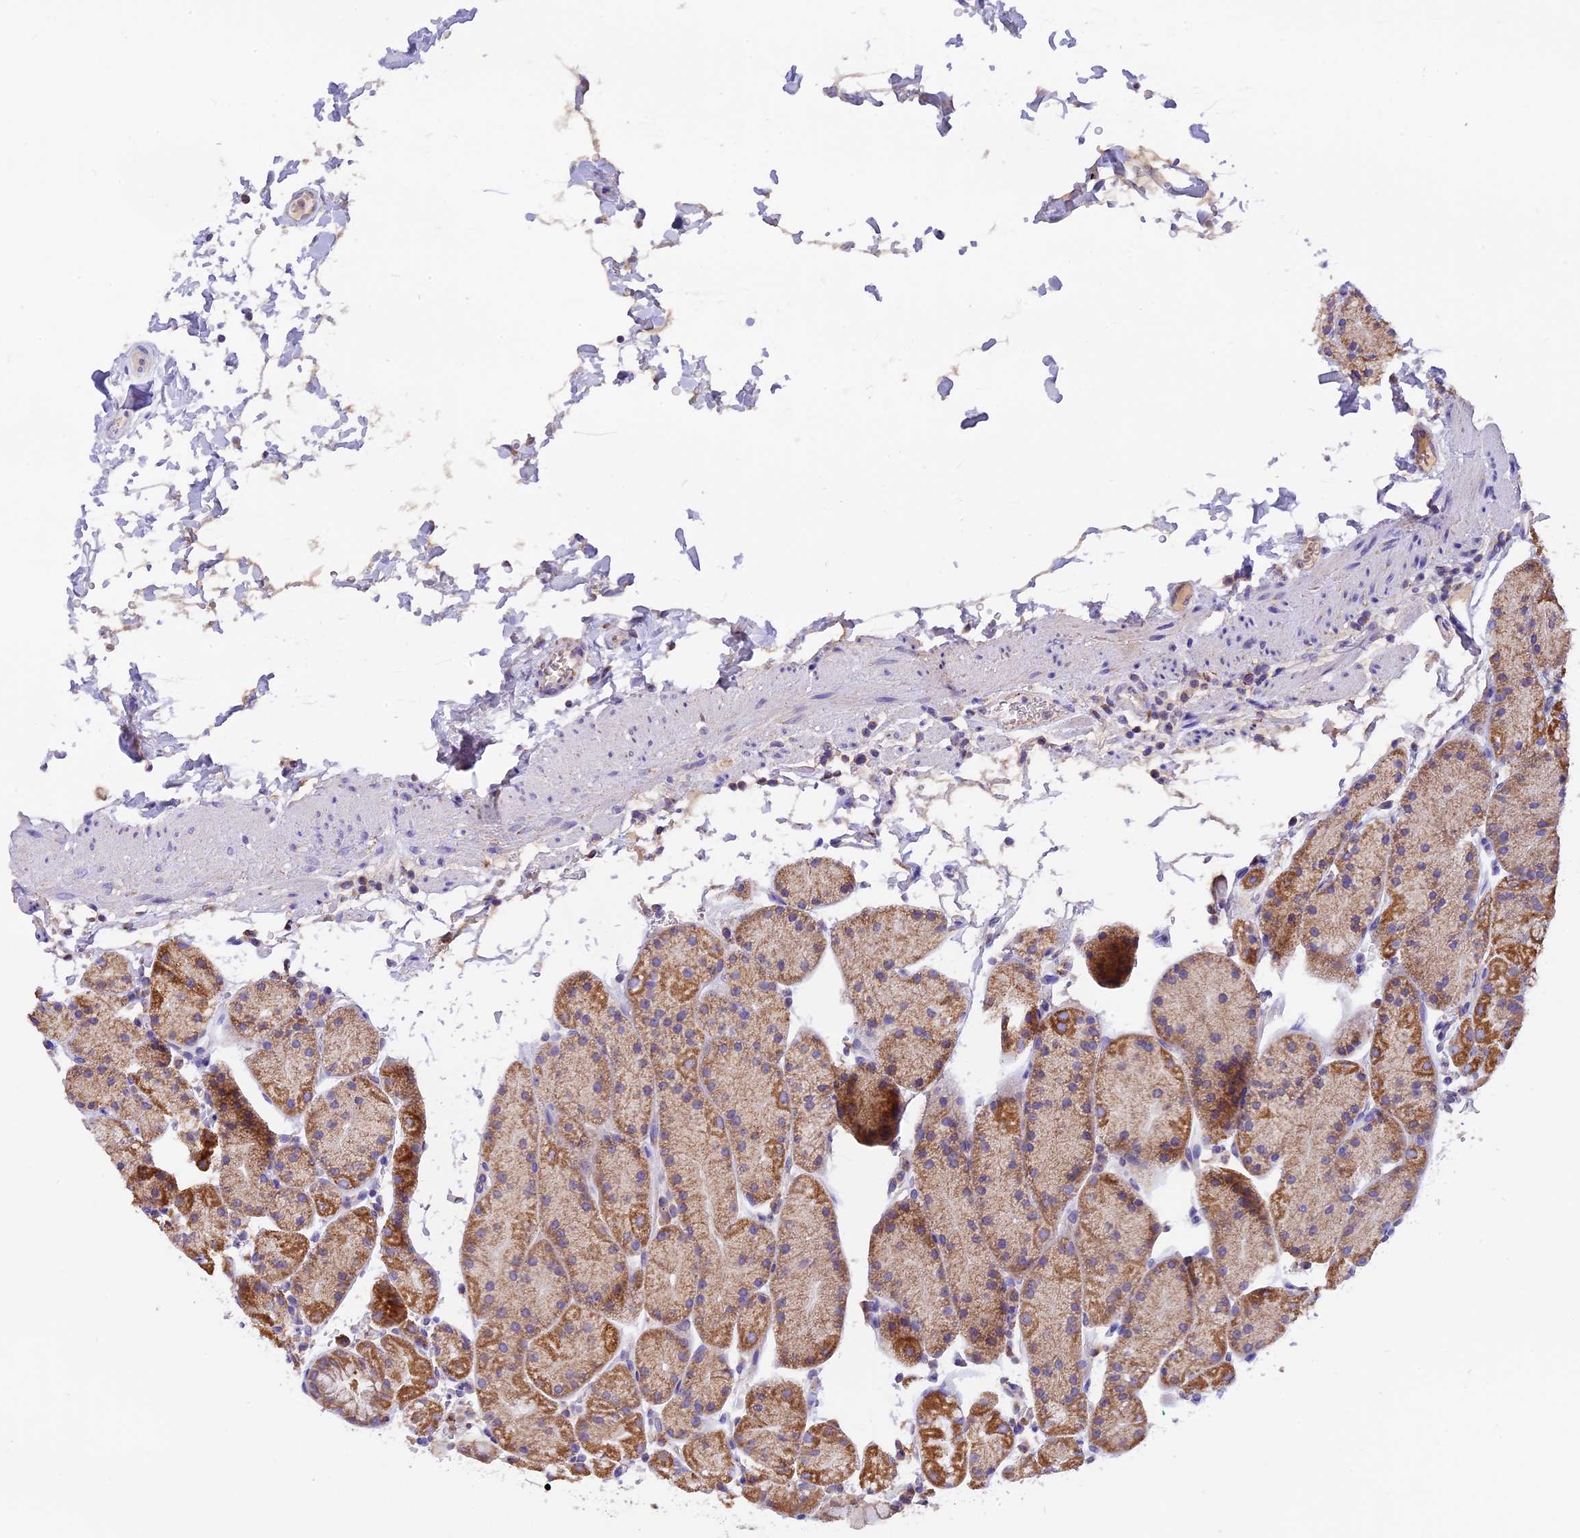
{"staining": {"intensity": "moderate", "quantity": ">75%", "location": "cytoplasmic/membranous"}, "tissue": "stomach", "cell_type": "Glandular cells", "image_type": "normal", "snomed": [{"axis": "morphology", "description": "Normal tissue, NOS"}, {"axis": "topography", "description": "Stomach, upper"}, {"axis": "topography", "description": "Stomach, lower"}], "caption": "Immunohistochemistry (IHC) of normal stomach shows medium levels of moderate cytoplasmic/membranous staining in about >75% of glandular cells.", "gene": "MGME1", "patient": {"sex": "male", "age": 67}}